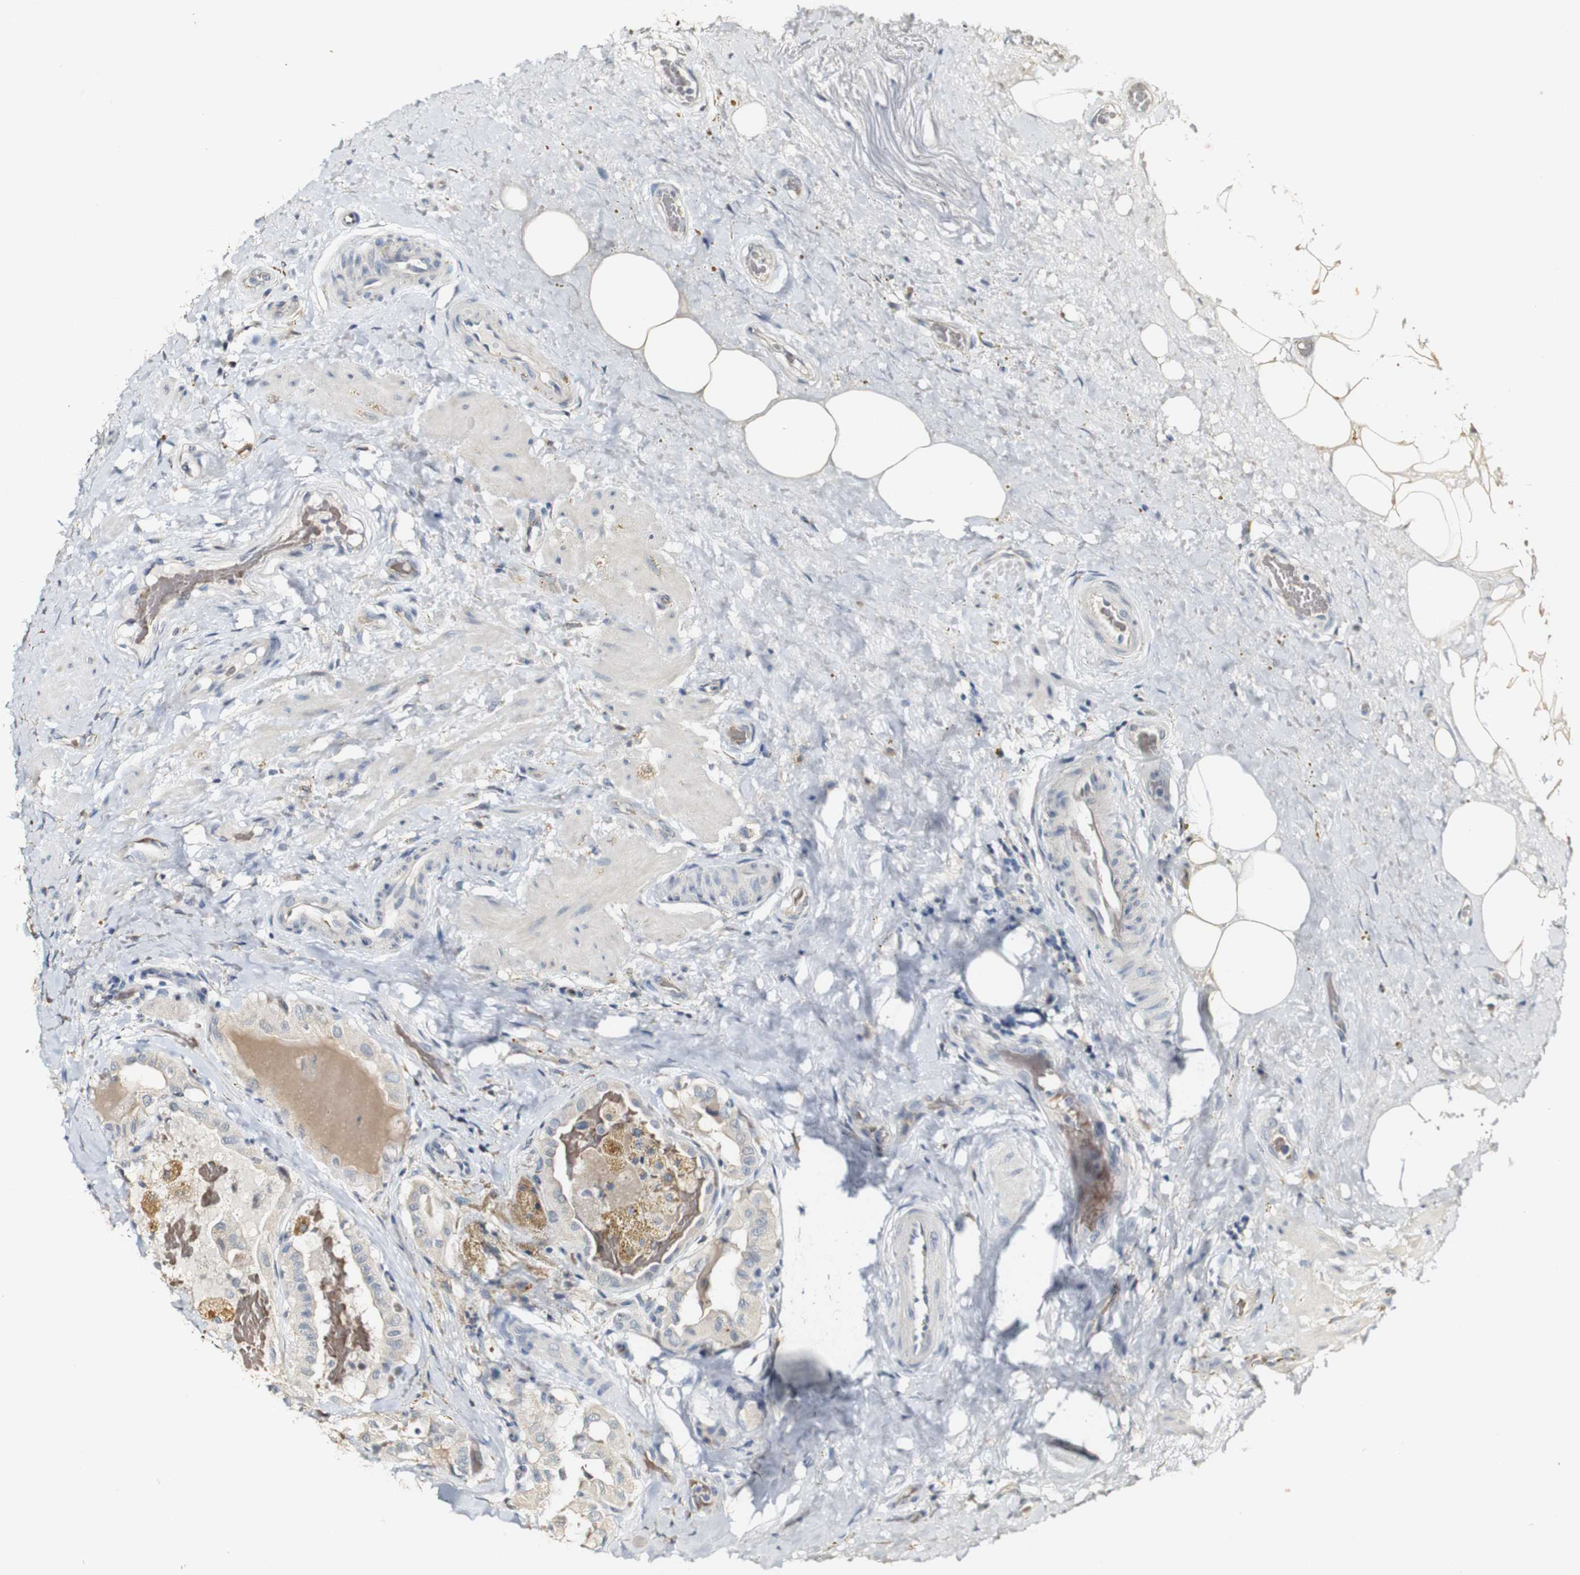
{"staining": {"intensity": "weak", "quantity": "<25%", "location": "cytoplasmic/membranous"}, "tissue": "thyroid cancer", "cell_type": "Tumor cells", "image_type": "cancer", "snomed": [{"axis": "morphology", "description": "Papillary adenocarcinoma, NOS"}, {"axis": "topography", "description": "Thyroid gland"}], "caption": "This is an immunohistochemistry (IHC) photomicrograph of thyroid cancer. There is no positivity in tumor cells.", "gene": "SYT7", "patient": {"sex": "male", "age": 77}}